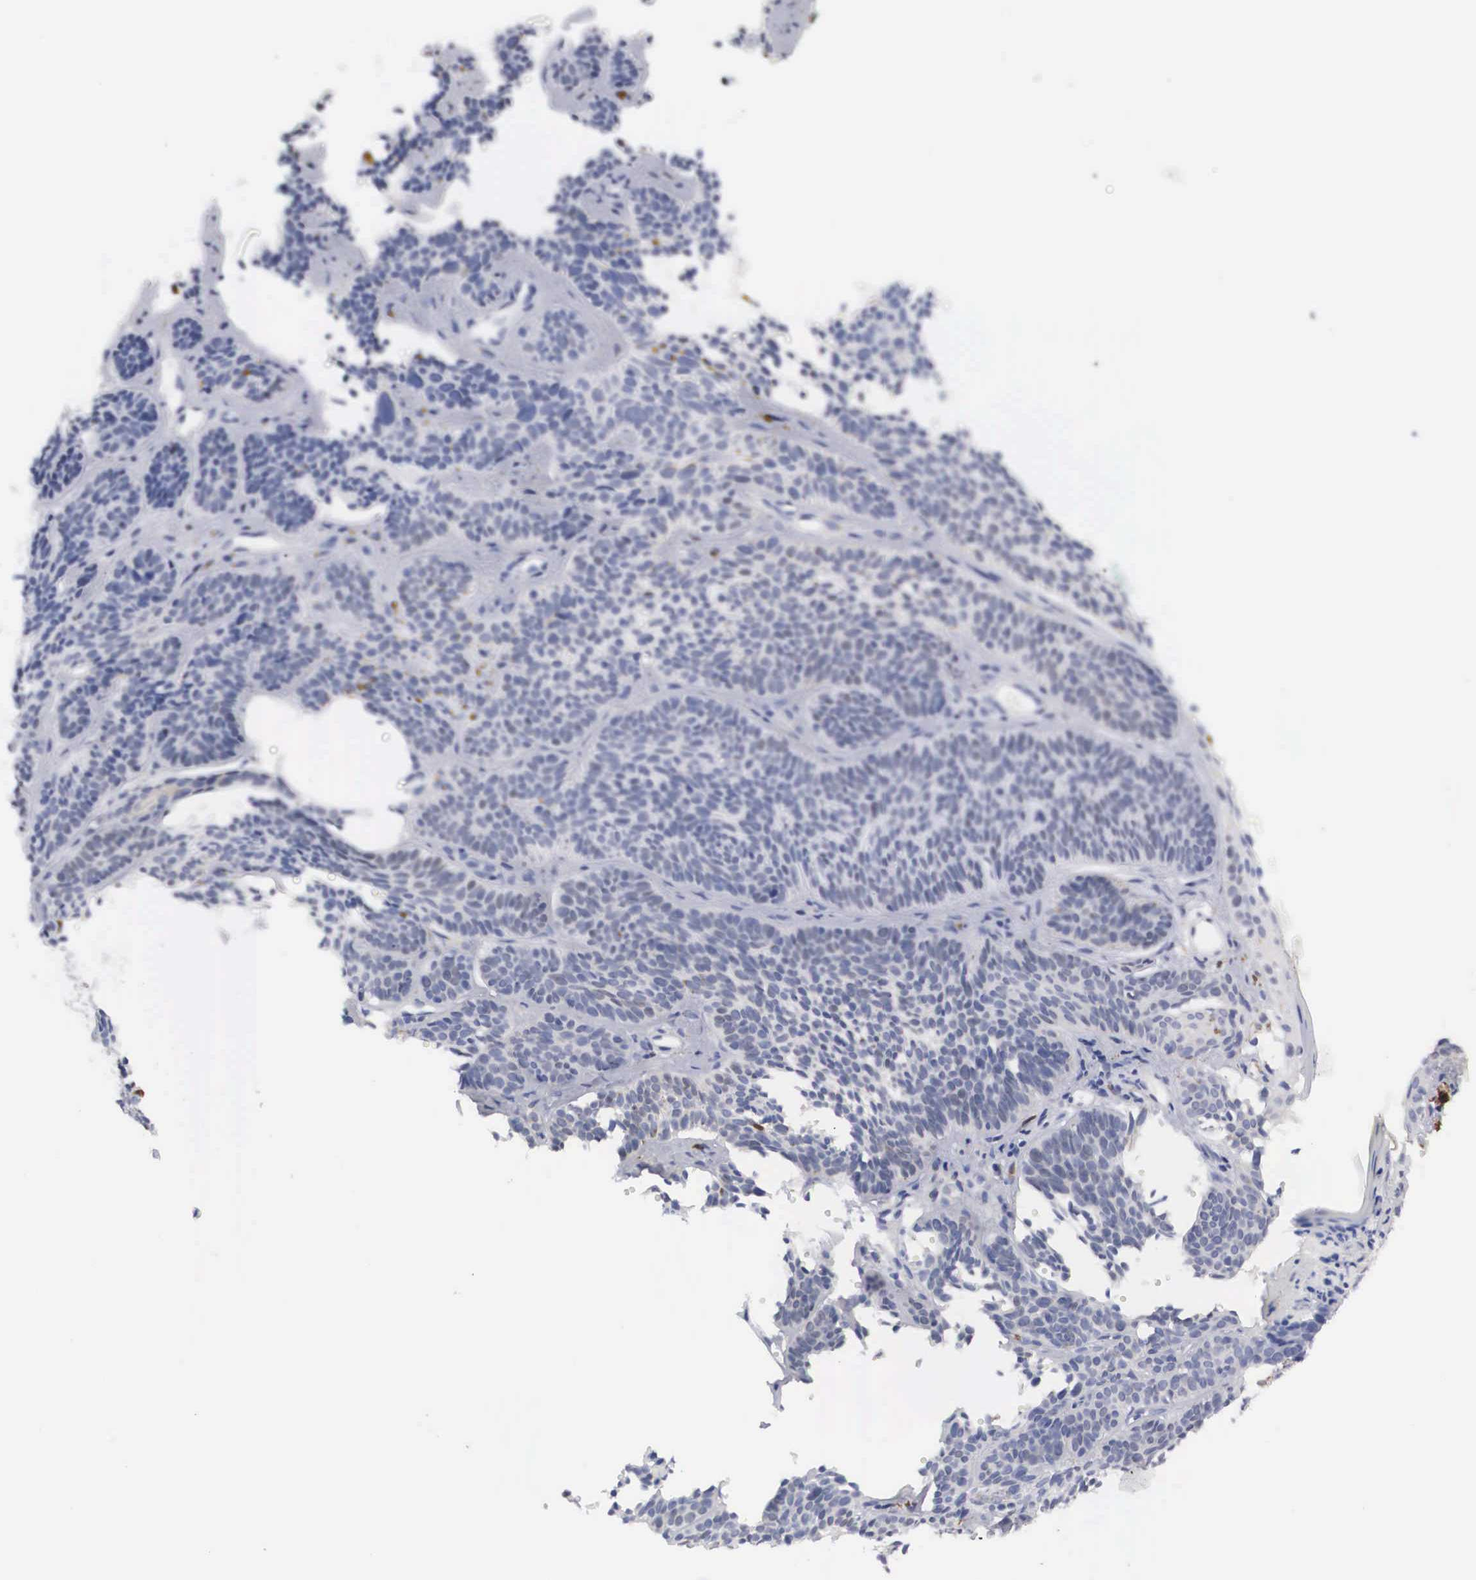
{"staining": {"intensity": "negative", "quantity": "none", "location": "none"}, "tissue": "skin cancer", "cell_type": "Tumor cells", "image_type": "cancer", "snomed": [{"axis": "morphology", "description": "Basal cell carcinoma"}, {"axis": "topography", "description": "Skin"}], "caption": "This is an immunohistochemistry (IHC) micrograph of human skin cancer (basal cell carcinoma). There is no staining in tumor cells.", "gene": "HMOX1", "patient": {"sex": "female", "age": 62}}